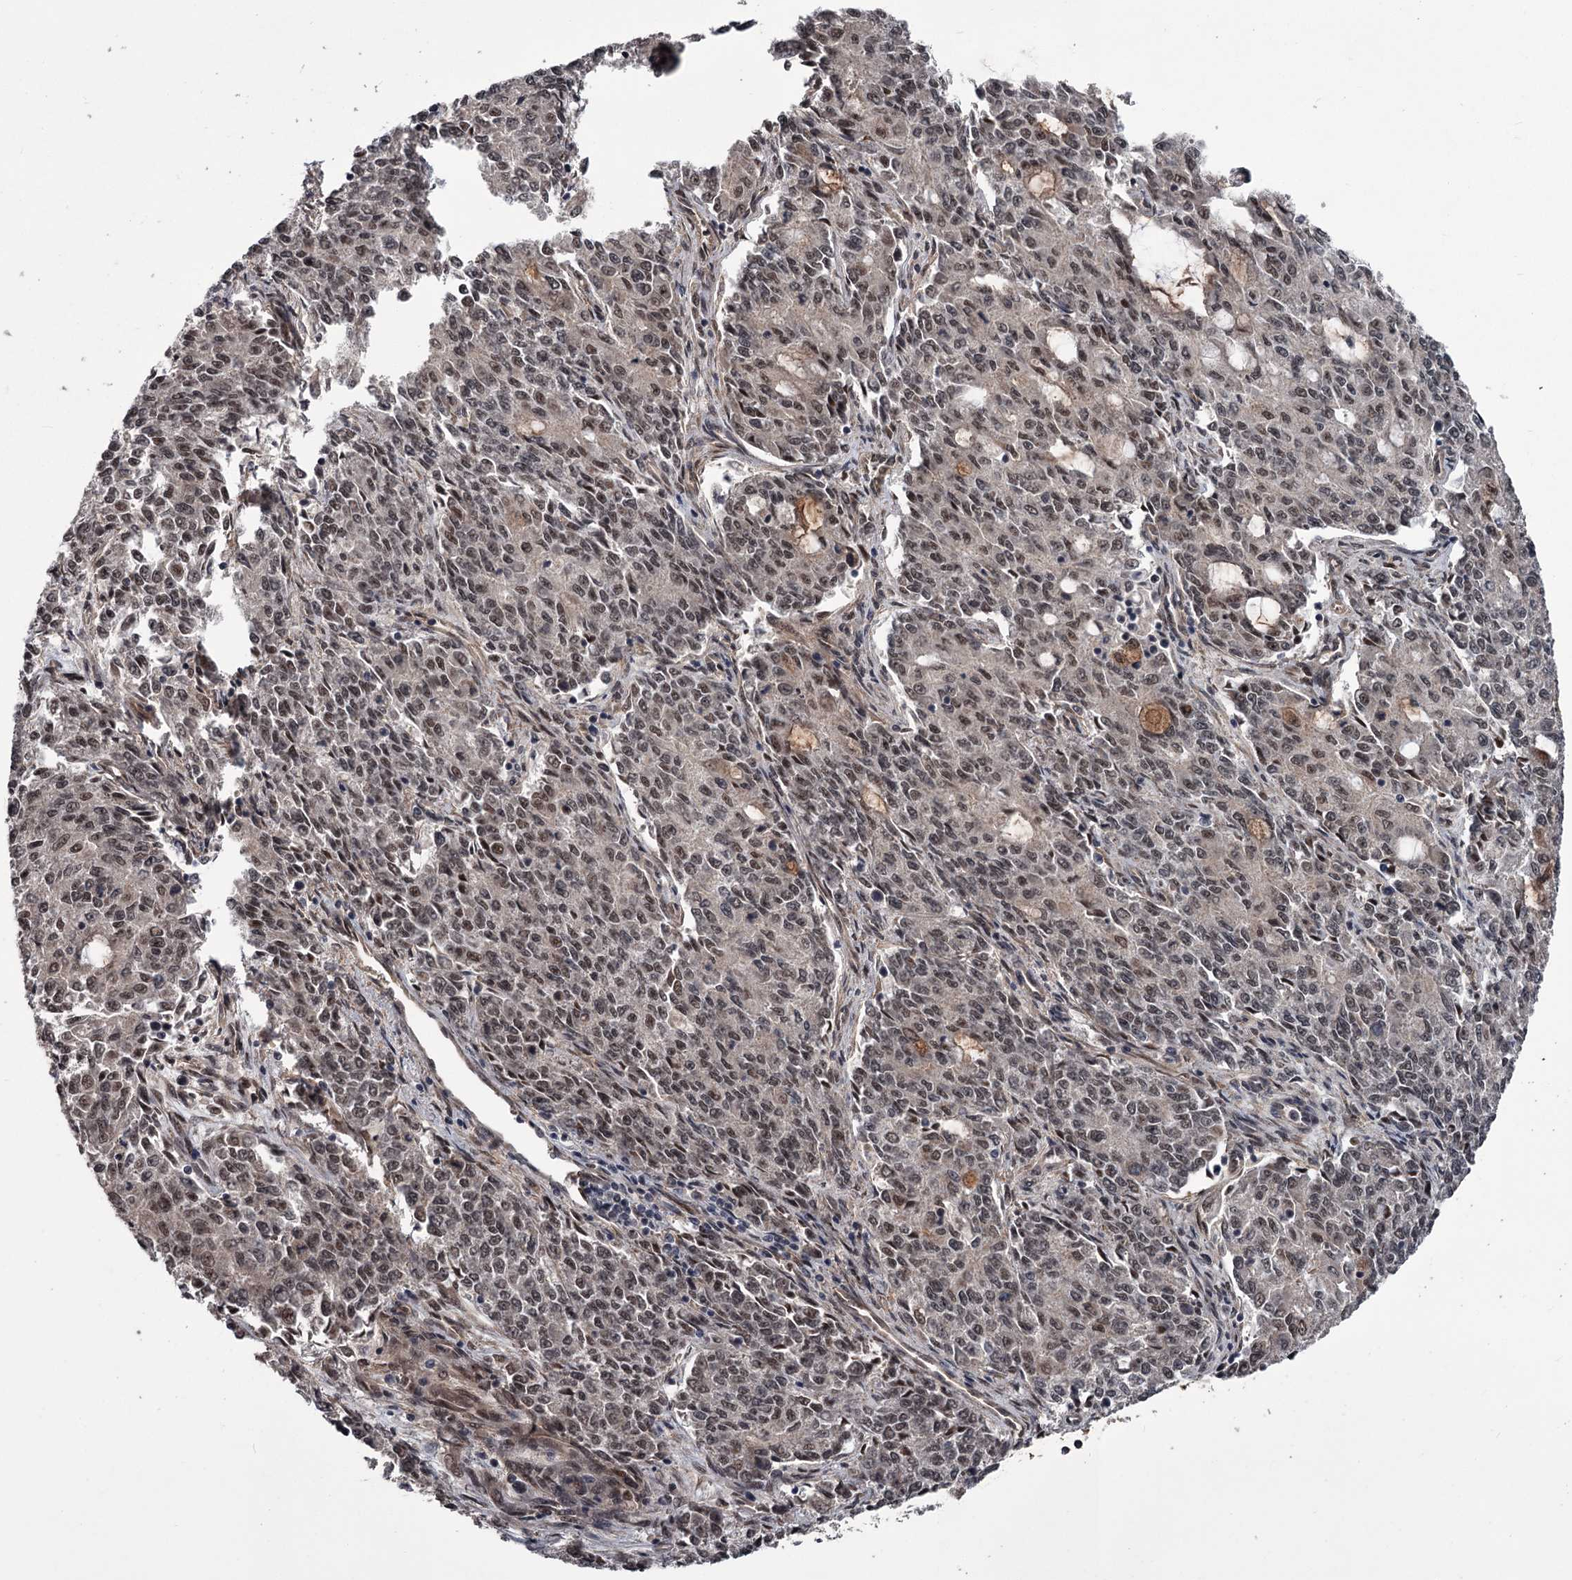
{"staining": {"intensity": "moderate", "quantity": ">75%", "location": "nuclear"}, "tissue": "endometrial cancer", "cell_type": "Tumor cells", "image_type": "cancer", "snomed": [{"axis": "morphology", "description": "Adenocarcinoma, NOS"}, {"axis": "topography", "description": "Endometrium"}], "caption": "Endometrial cancer (adenocarcinoma) tissue displays moderate nuclear expression in about >75% of tumor cells", "gene": "CDC42EP2", "patient": {"sex": "female", "age": 50}}